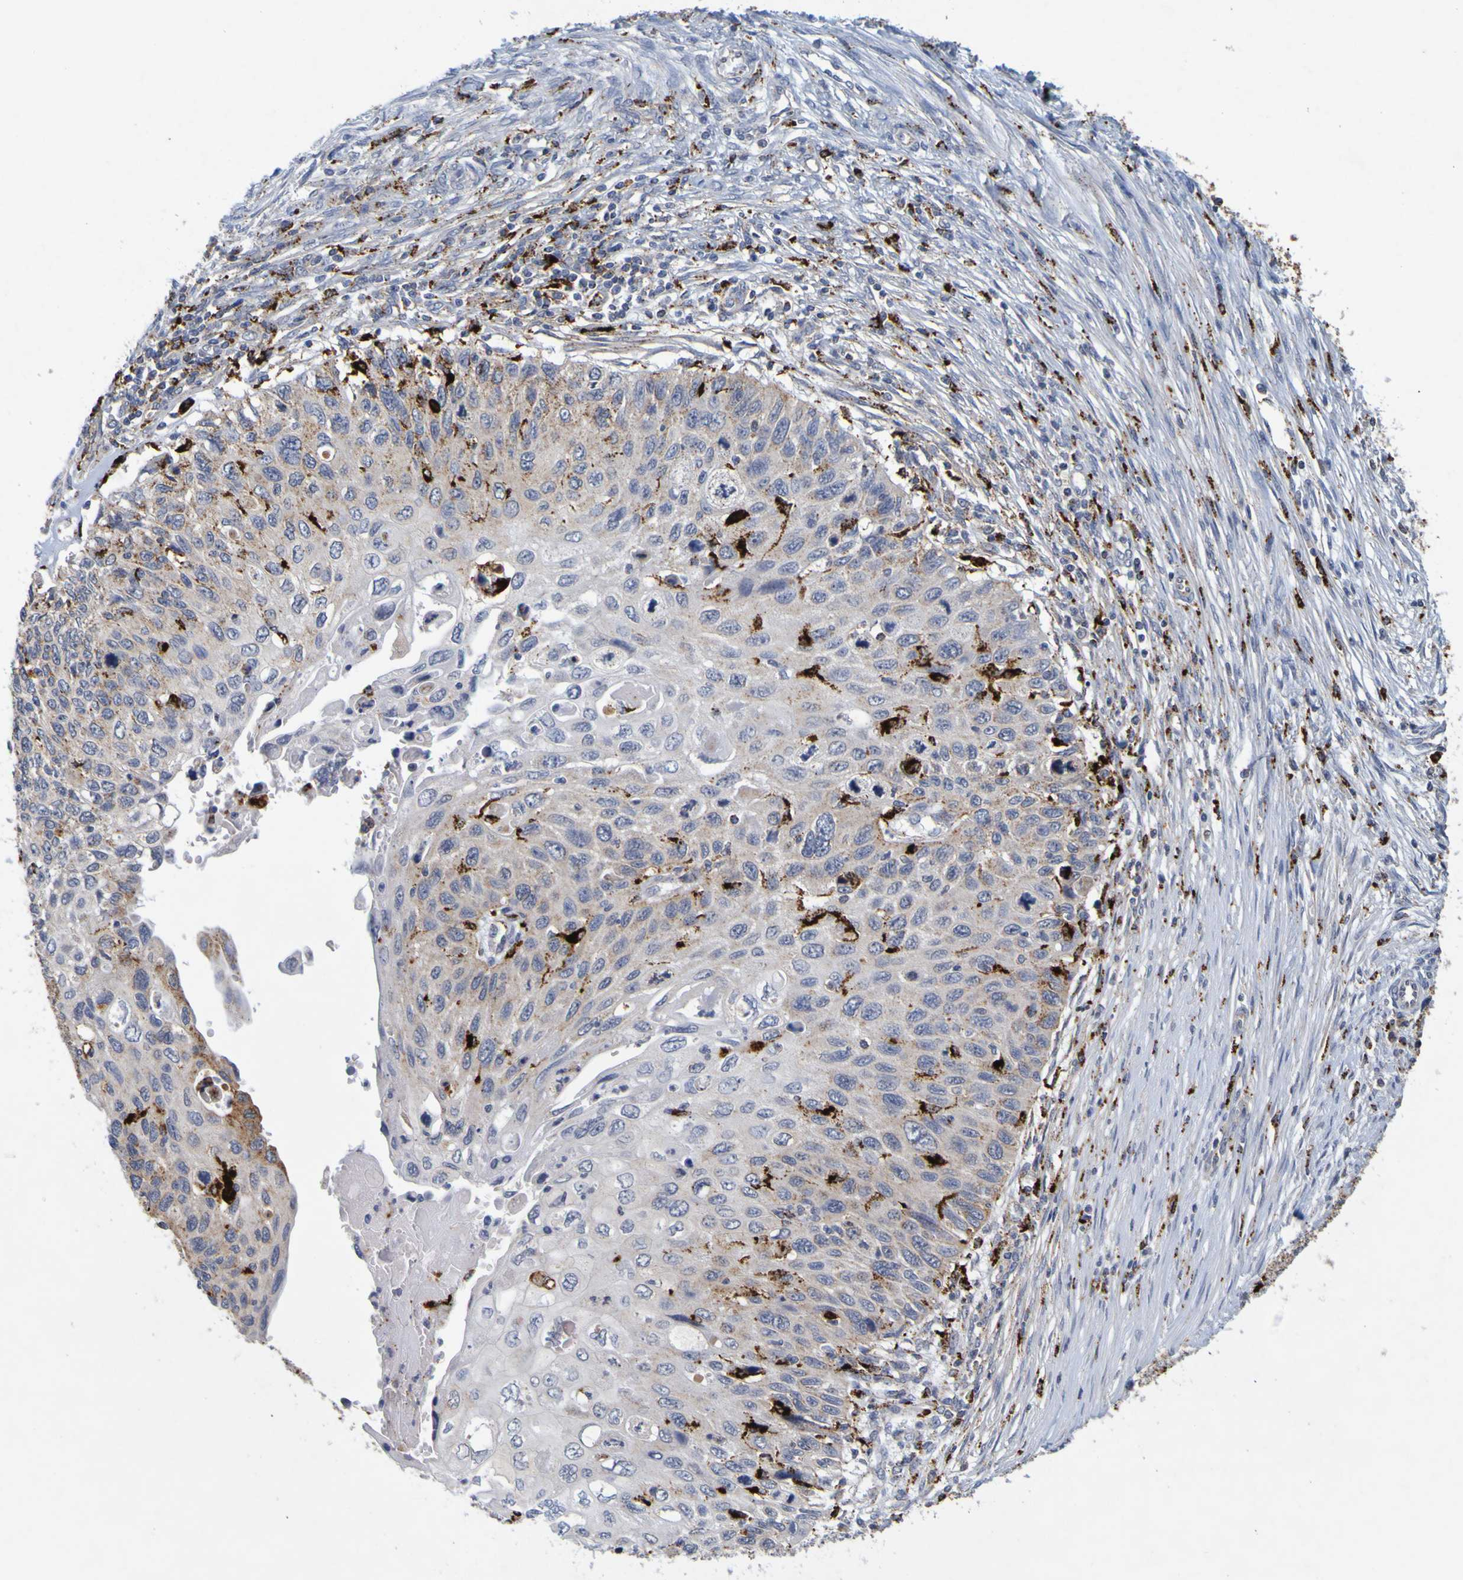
{"staining": {"intensity": "weak", "quantity": "<25%", "location": "cytoplasmic/membranous"}, "tissue": "cervical cancer", "cell_type": "Tumor cells", "image_type": "cancer", "snomed": [{"axis": "morphology", "description": "Squamous cell carcinoma, NOS"}, {"axis": "topography", "description": "Cervix"}], "caption": "Cervical cancer (squamous cell carcinoma) was stained to show a protein in brown. There is no significant staining in tumor cells.", "gene": "TPH1", "patient": {"sex": "female", "age": 70}}